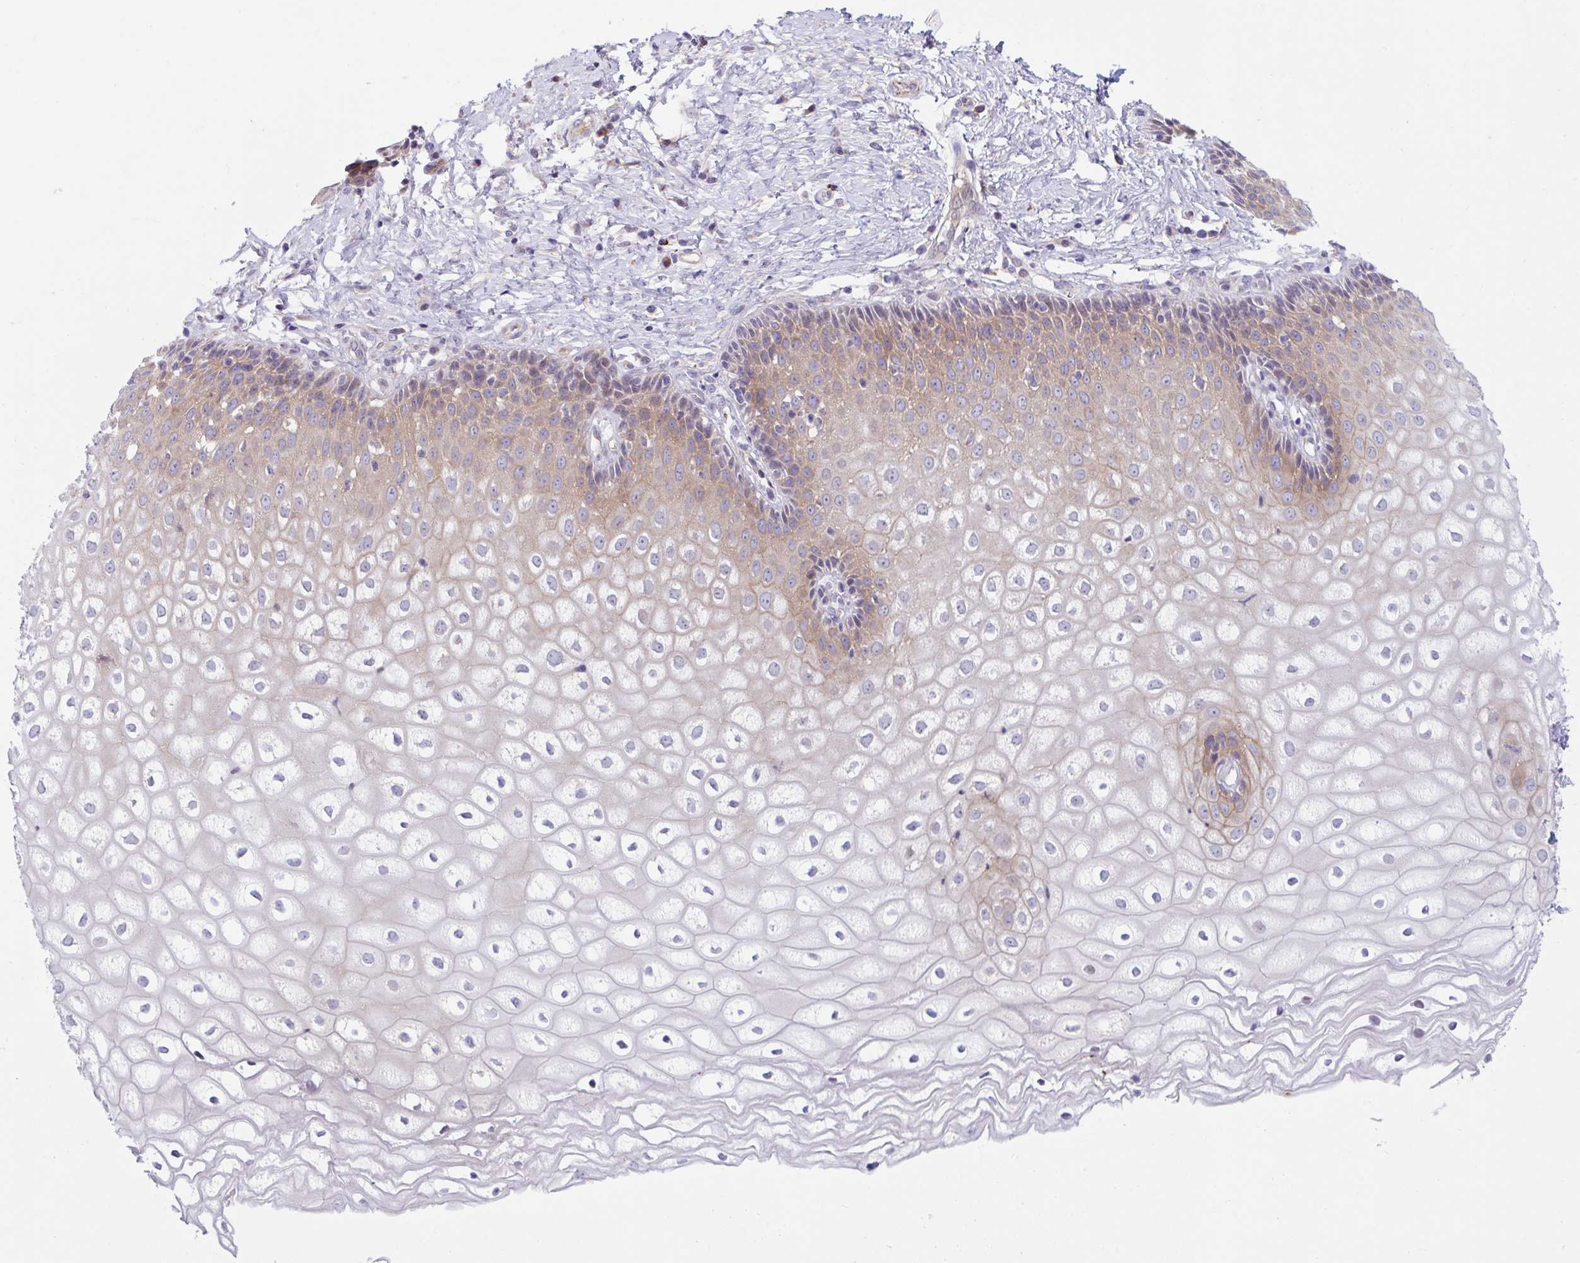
{"staining": {"intensity": "weak", "quantity": "25%-75%", "location": "cytoplasmic/membranous"}, "tissue": "cervix", "cell_type": "Glandular cells", "image_type": "normal", "snomed": [{"axis": "morphology", "description": "Normal tissue, NOS"}, {"axis": "topography", "description": "Cervix"}], "caption": "An immunohistochemistry micrograph of normal tissue is shown. Protein staining in brown shows weak cytoplasmic/membranous positivity in cervix within glandular cells. (brown staining indicates protein expression, while blue staining denotes nuclei).", "gene": "IL37", "patient": {"sex": "female", "age": 36}}